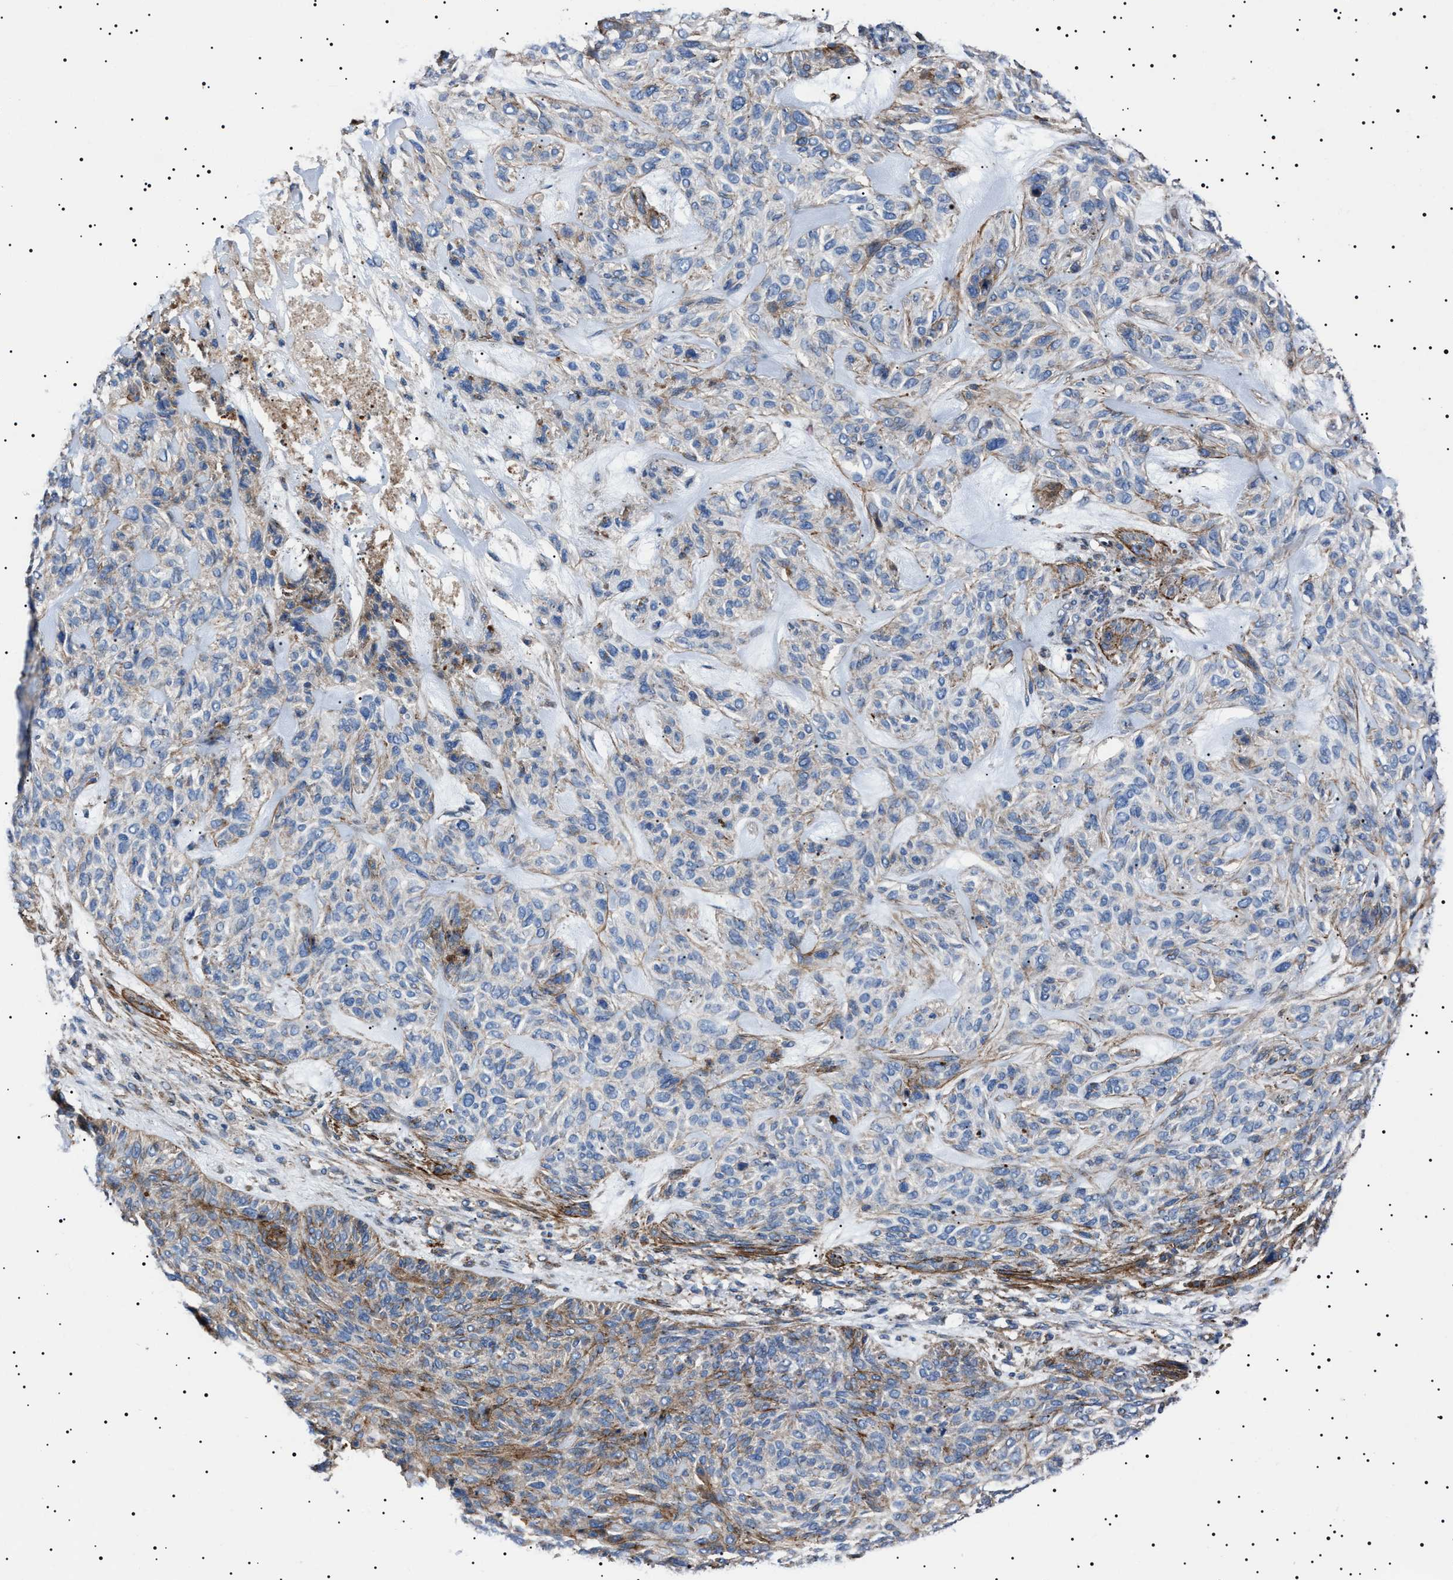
{"staining": {"intensity": "weak", "quantity": "<25%", "location": "cytoplasmic/membranous"}, "tissue": "skin cancer", "cell_type": "Tumor cells", "image_type": "cancer", "snomed": [{"axis": "morphology", "description": "Basal cell carcinoma"}, {"axis": "topography", "description": "Skin"}], "caption": "This is an immunohistochemistry image of human skin cancer (basal cell carcinoma). There is no expression in tumor cells.", "gene": "NEU1", "patient": {"sex": "male", "age": 55}}